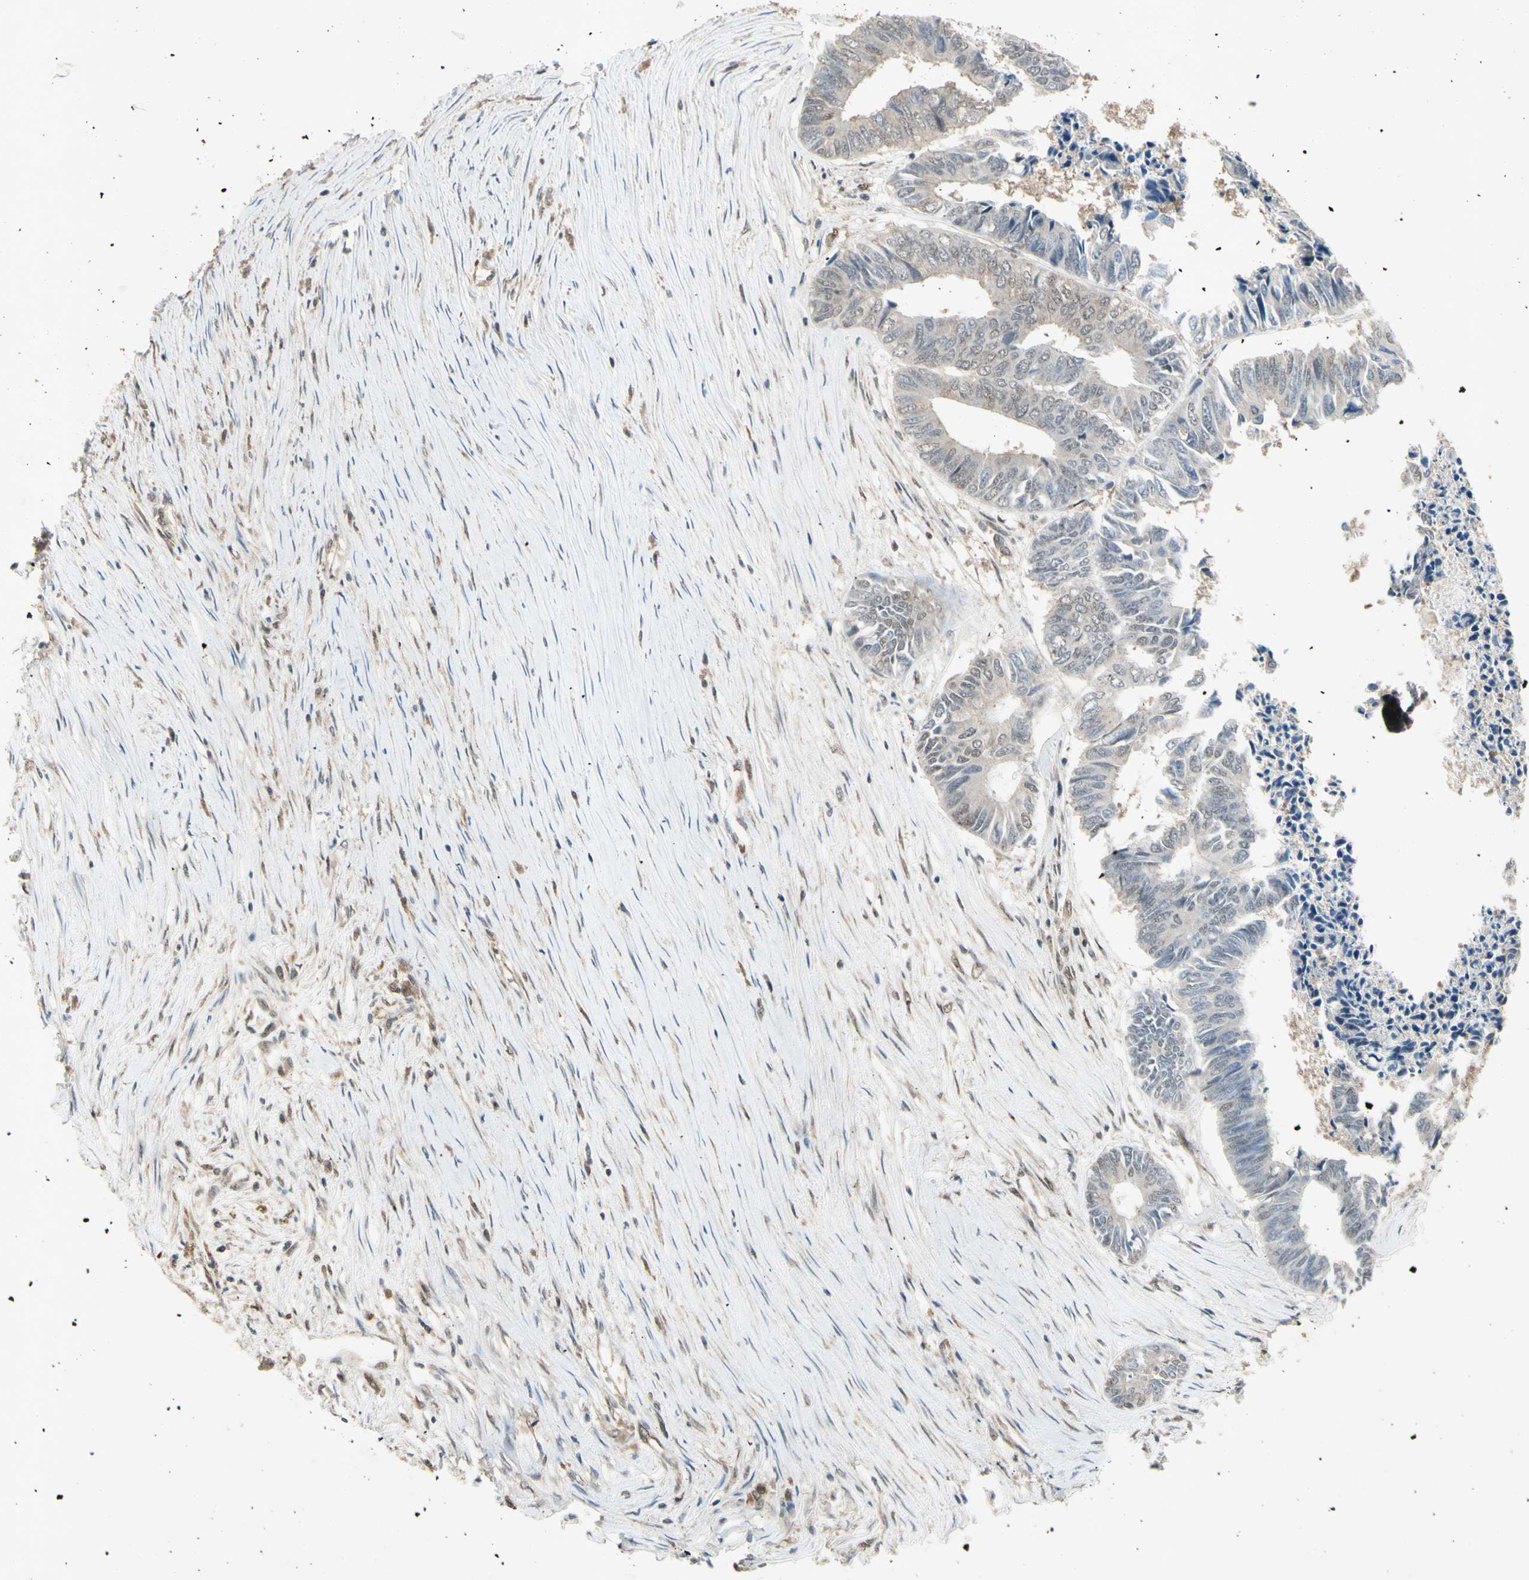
{"staining": {"intensity": "weak", "quantity": "25%-75%", "location": "cytoplasmic/membranous"}, "tissue": "colorectal cancer", "cell_type": "Tumor cells", "image_type": "cancer", "snomed": [{"axis": "morphology", "description": "Adenocarcinoma, NOS"}, {"axis": "topography", "description": "Rectum"}], "caption": "Immunohistochemical staining of colorectal cancer displays low levels of weak cytoplasmic/membranous staining in approximately 25%-75% of tumor cells.", "gene": "PSMD5", "patient": {"sex": "male", "age": 63}}